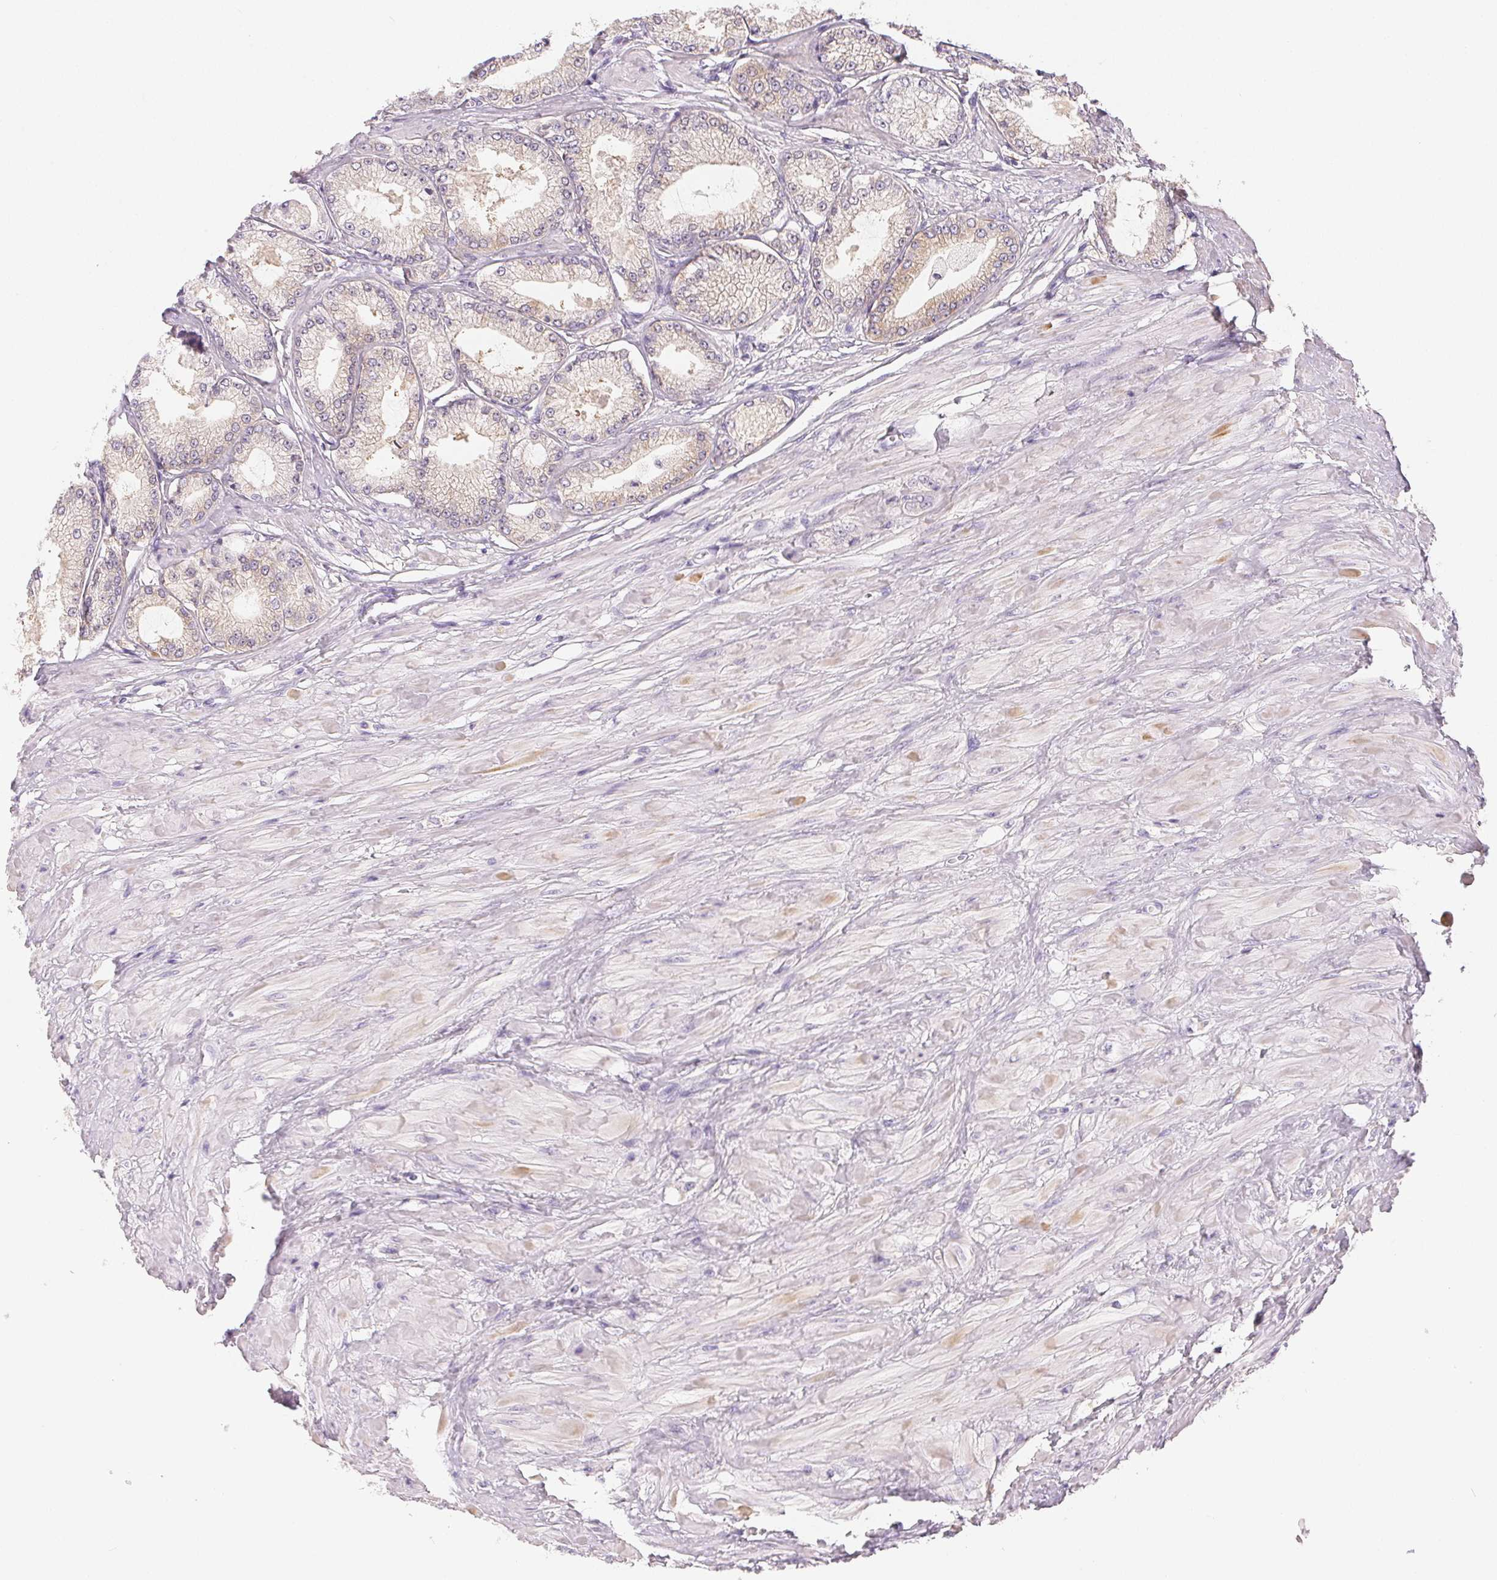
{"staining": {"intensity": "weak", "quantity": "<25%", "location": "cytoplasmic/membranous"}, "tissue": "prostate cancer", "cell_type": "Tumor cells", "image_type": "cancer", "snomed": [{"axis": "morphology", "description": "Adenocarcinoma, Low grade"}, {"axis": "topography", "description": "Prostate"}], "caption": "Immunohistochemical staining of human adenocarcinoma (low-grade) (prostate) reveals no significant positivity in tumor cells. (DAB (3,3'-diaminobenzidine) IHC visualized using brightfield microscopy, high magnification).", "gene": "MIOX", "patient": {"sex": "male", "age": 55}}